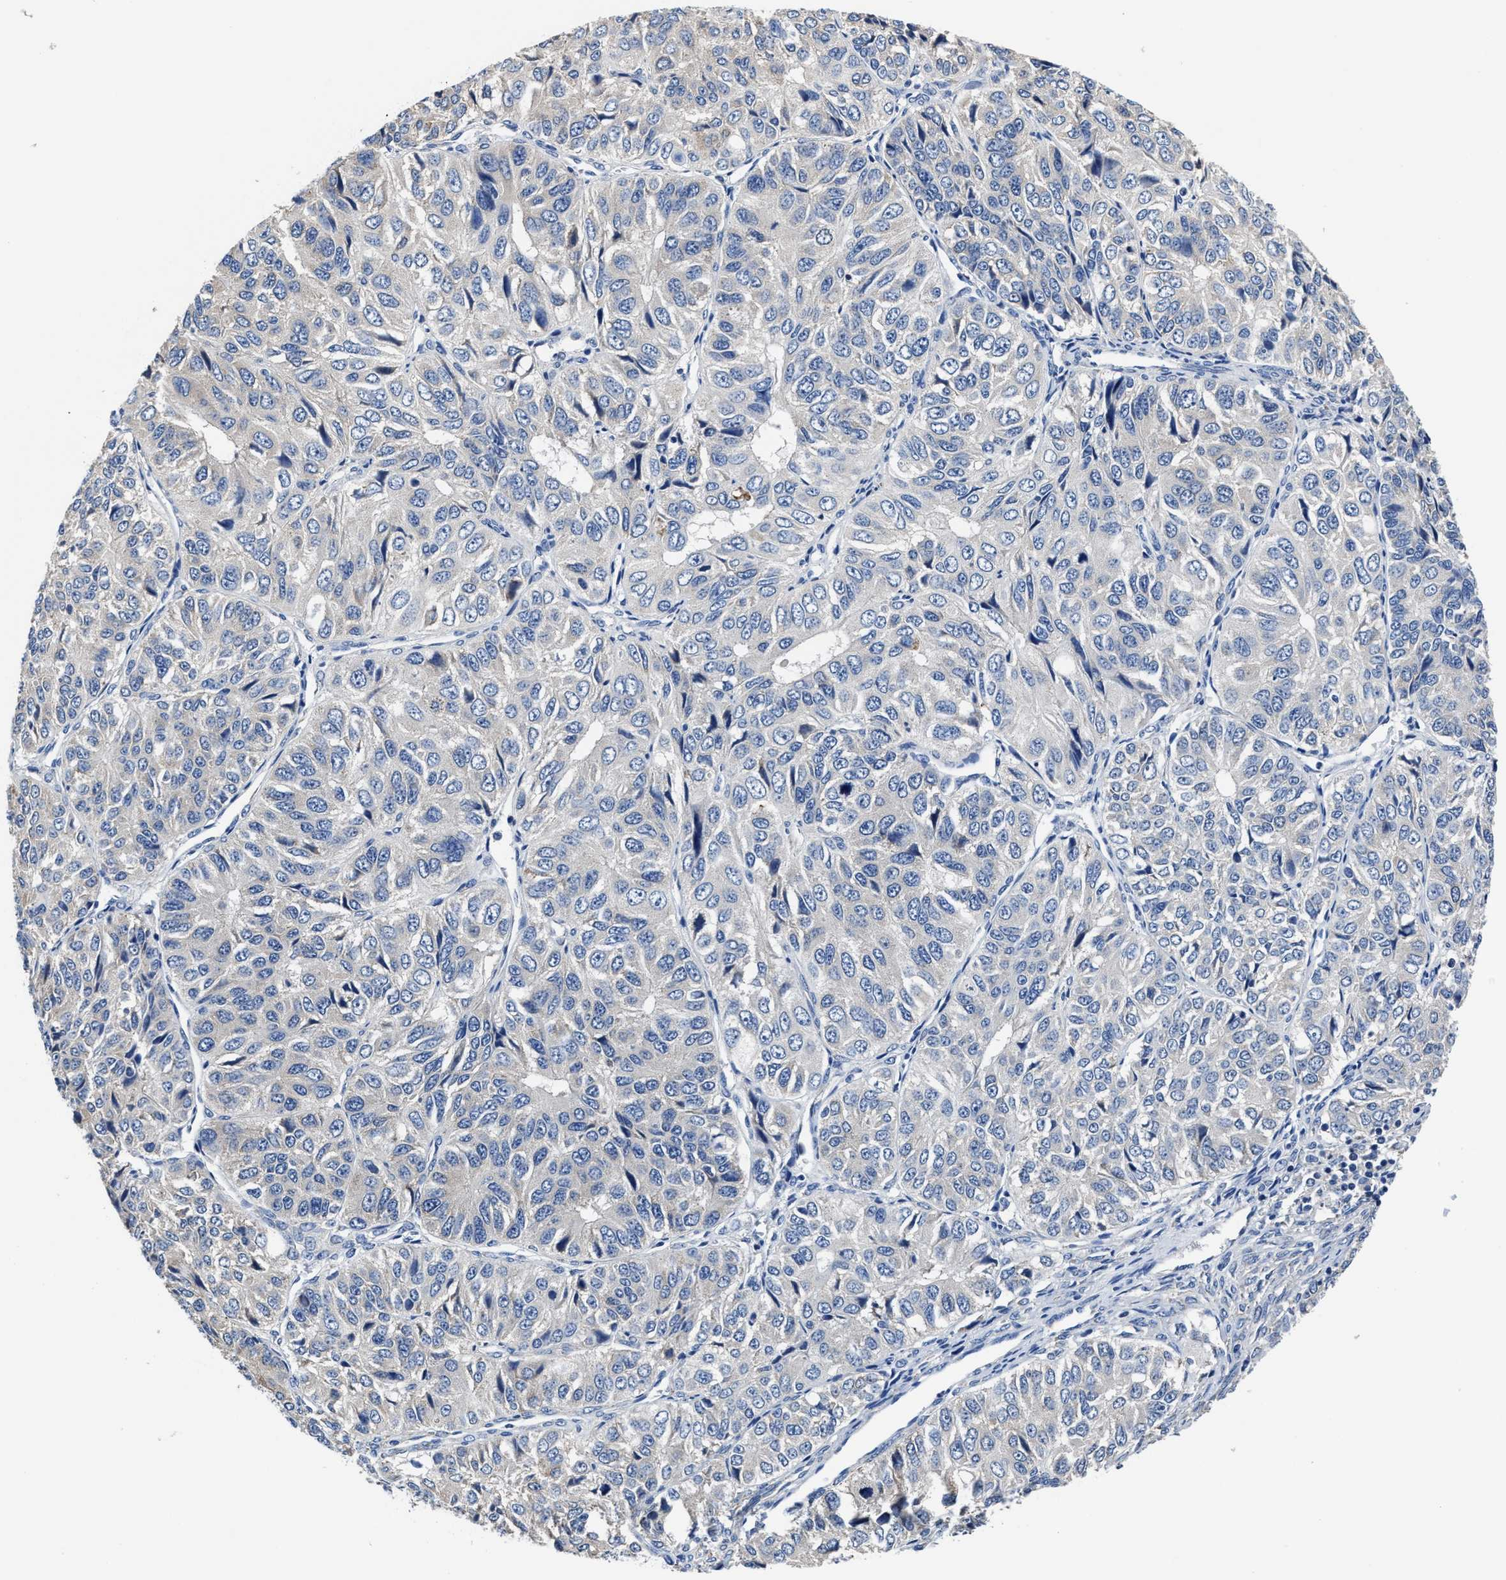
{"staining": {"intensity": "negative", "quantity": "none", "location": "none"}, "tissue": "ovarian cancer", "cell_type": "Tumor cells", "image_type": "cancer", "snomed": [{"axis": "morphology", "description": "Carcinoma, endometroid"}, {"axis": "topography", "description": "Ovary"}], "caption": "Endometroid carcinoma (ovarian) was stained to show a protein in brown. There is no significant expression in tumor cells.", "gene": "SRPK2", "patient": {"sex": "female", "age": 51}}